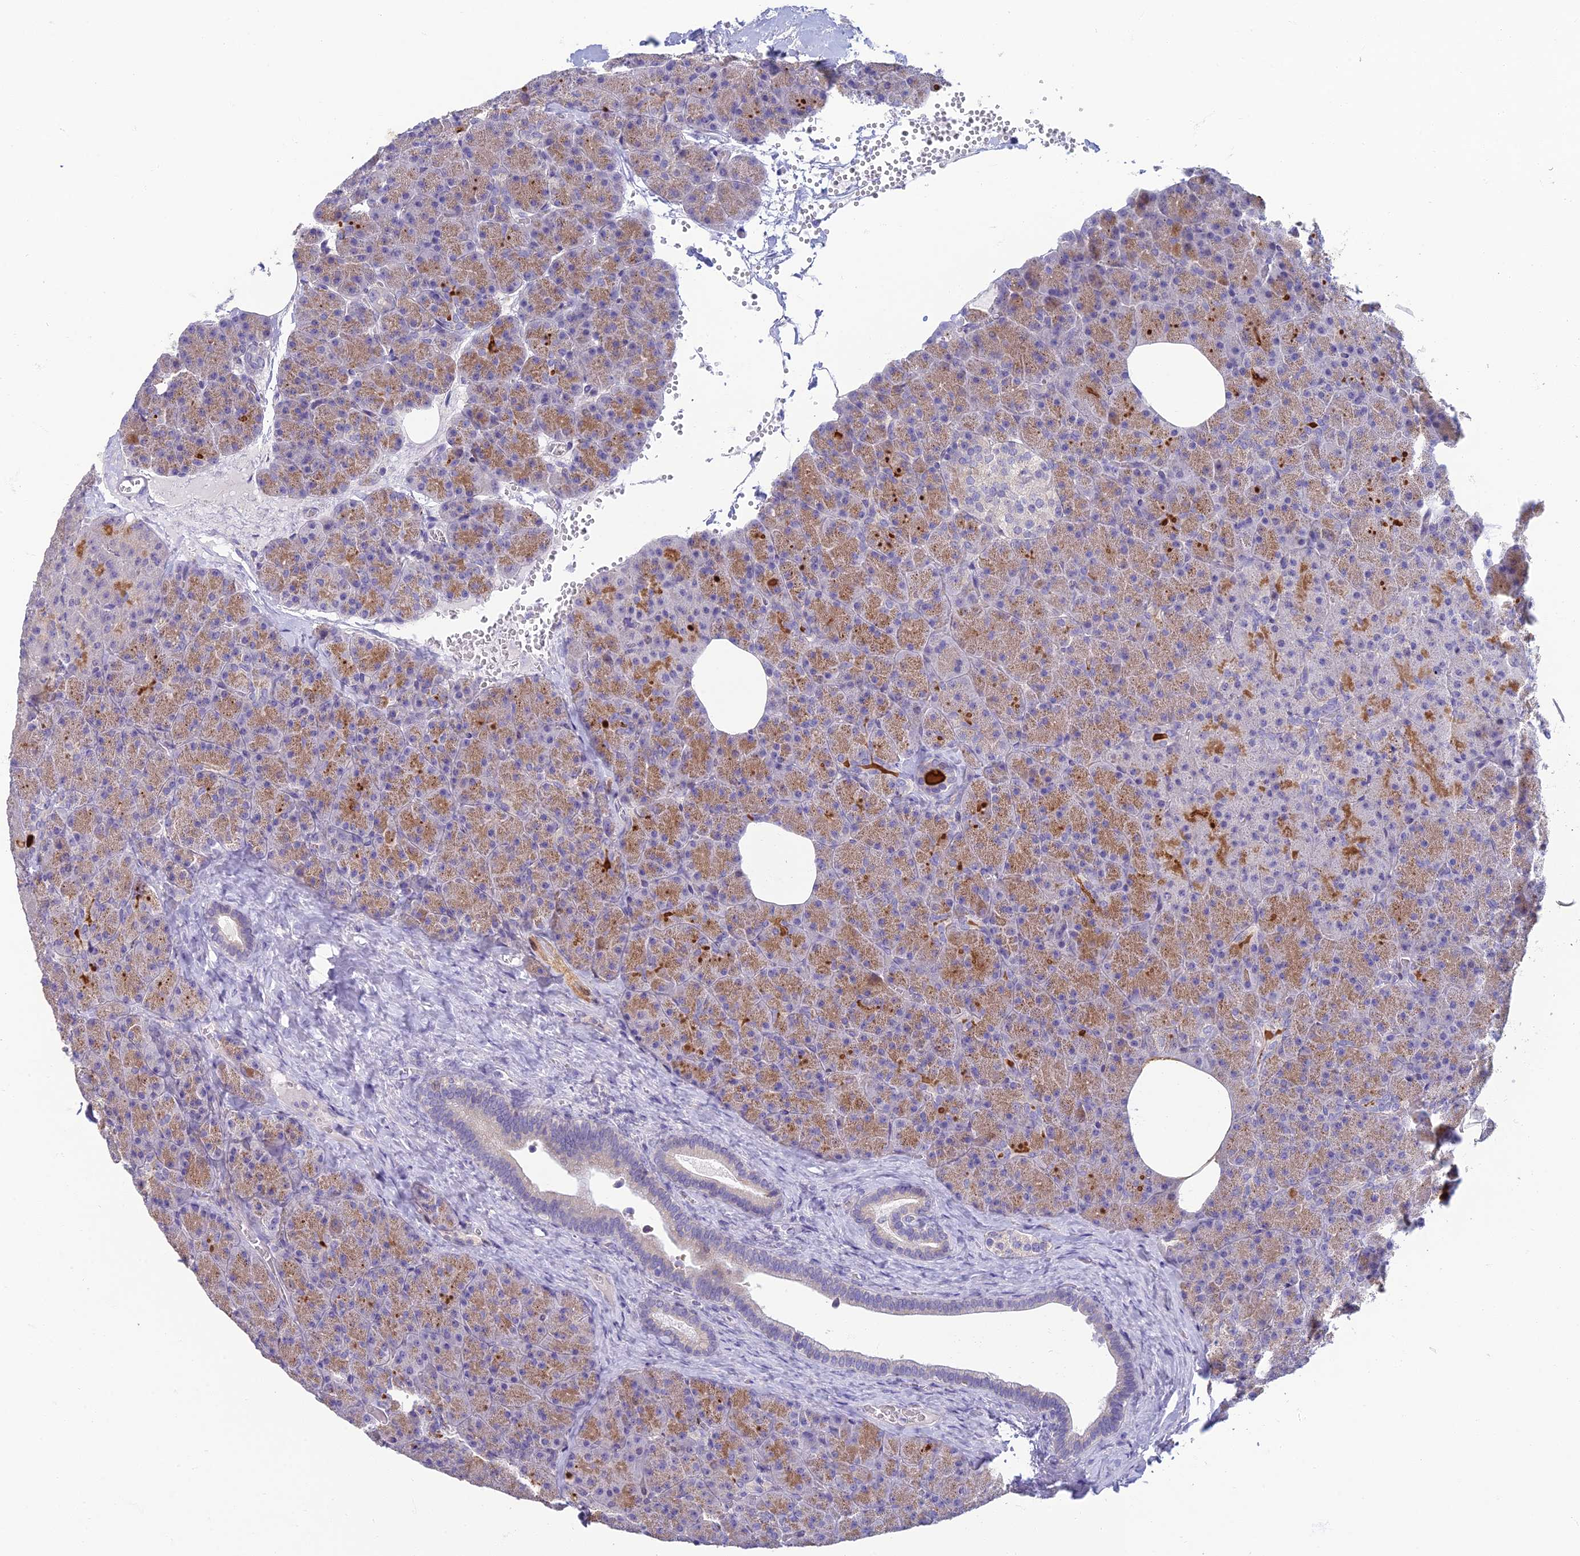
{"staining": {"intensity": "moderate", "quantity": "25%-75%", "location": "cytoplasmic/membranous"}, "tissue": "pancreas", "cell_type": "Exocrine glandular cells", "image_type": "normal", "snomed": [{"axis": "morphology", "description": "Normal tissue, NOS"}, {"axis": "morphology", "description": "Carcinoid, malignant, NOS"}, {"axis": "topography", "description": "Pancreas"}], "caption": "This is an image of immunohistochemistry (IHC) staining of benign pancreas, which shows moderate expression in the cytoplasmic/membranous of exocrine glandular cells.", "gene": "NEURL1", "patient": {"sex": "female", "age": 35}}